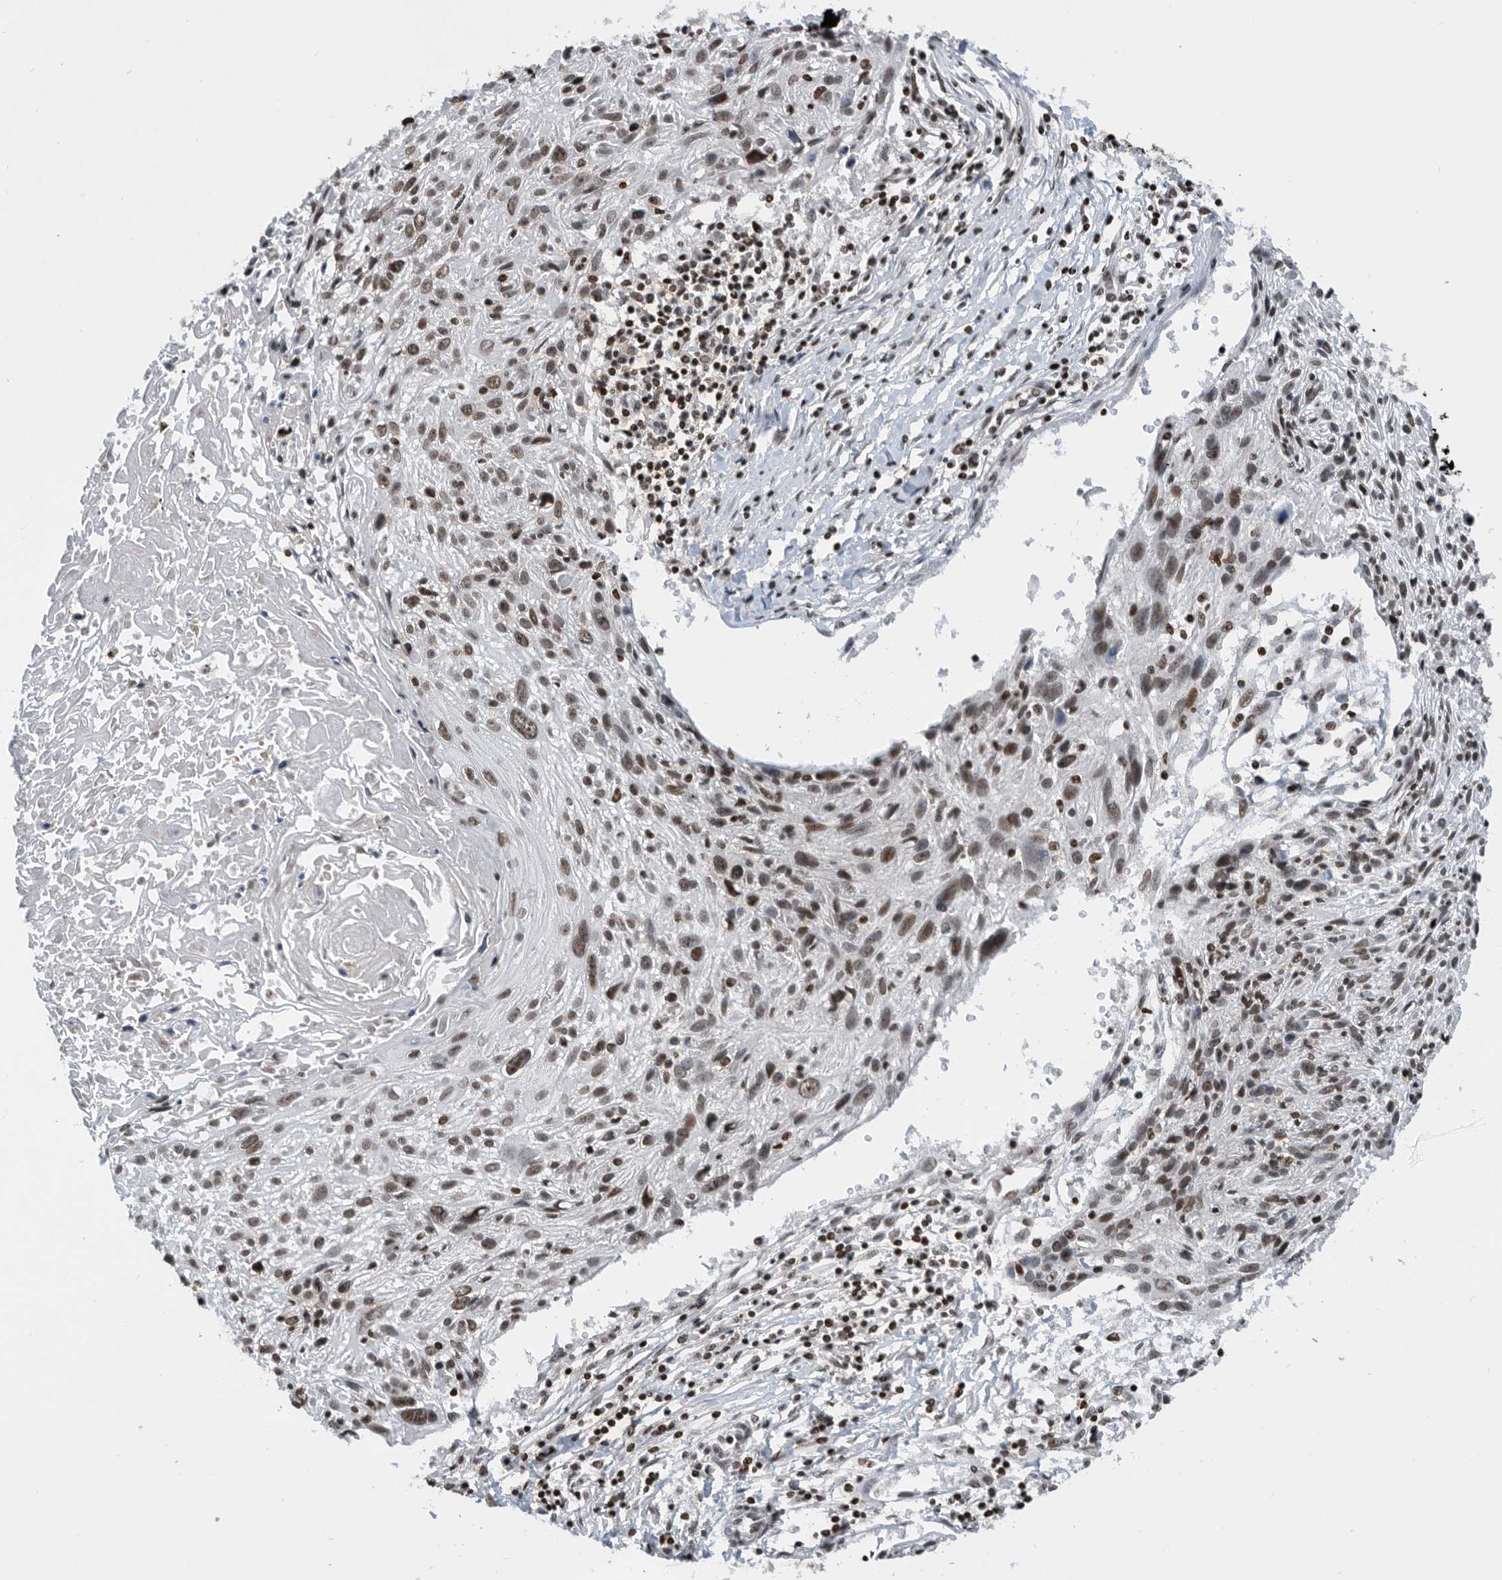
{"staining": {"intensity": "moderate", "quantity": ">75%", "location": "nuclear"}, "tissue": "cervical cancer", "cell_type": "Tumor cells", "image_type": "cancer", "snomed": [{"axis": "morphology", "description": "Squamous cell carcinoma, NOS"}, {"axis": "topography", "description": "Cervix"}], "caption": "Cervical squamous cell carcinoma stained with a brown dye exhibits moderate nuclear positive staining in about >75% of tumor cells.", "gene": "SNRNP48", "patient": {"sex": "female", "age": 51}}